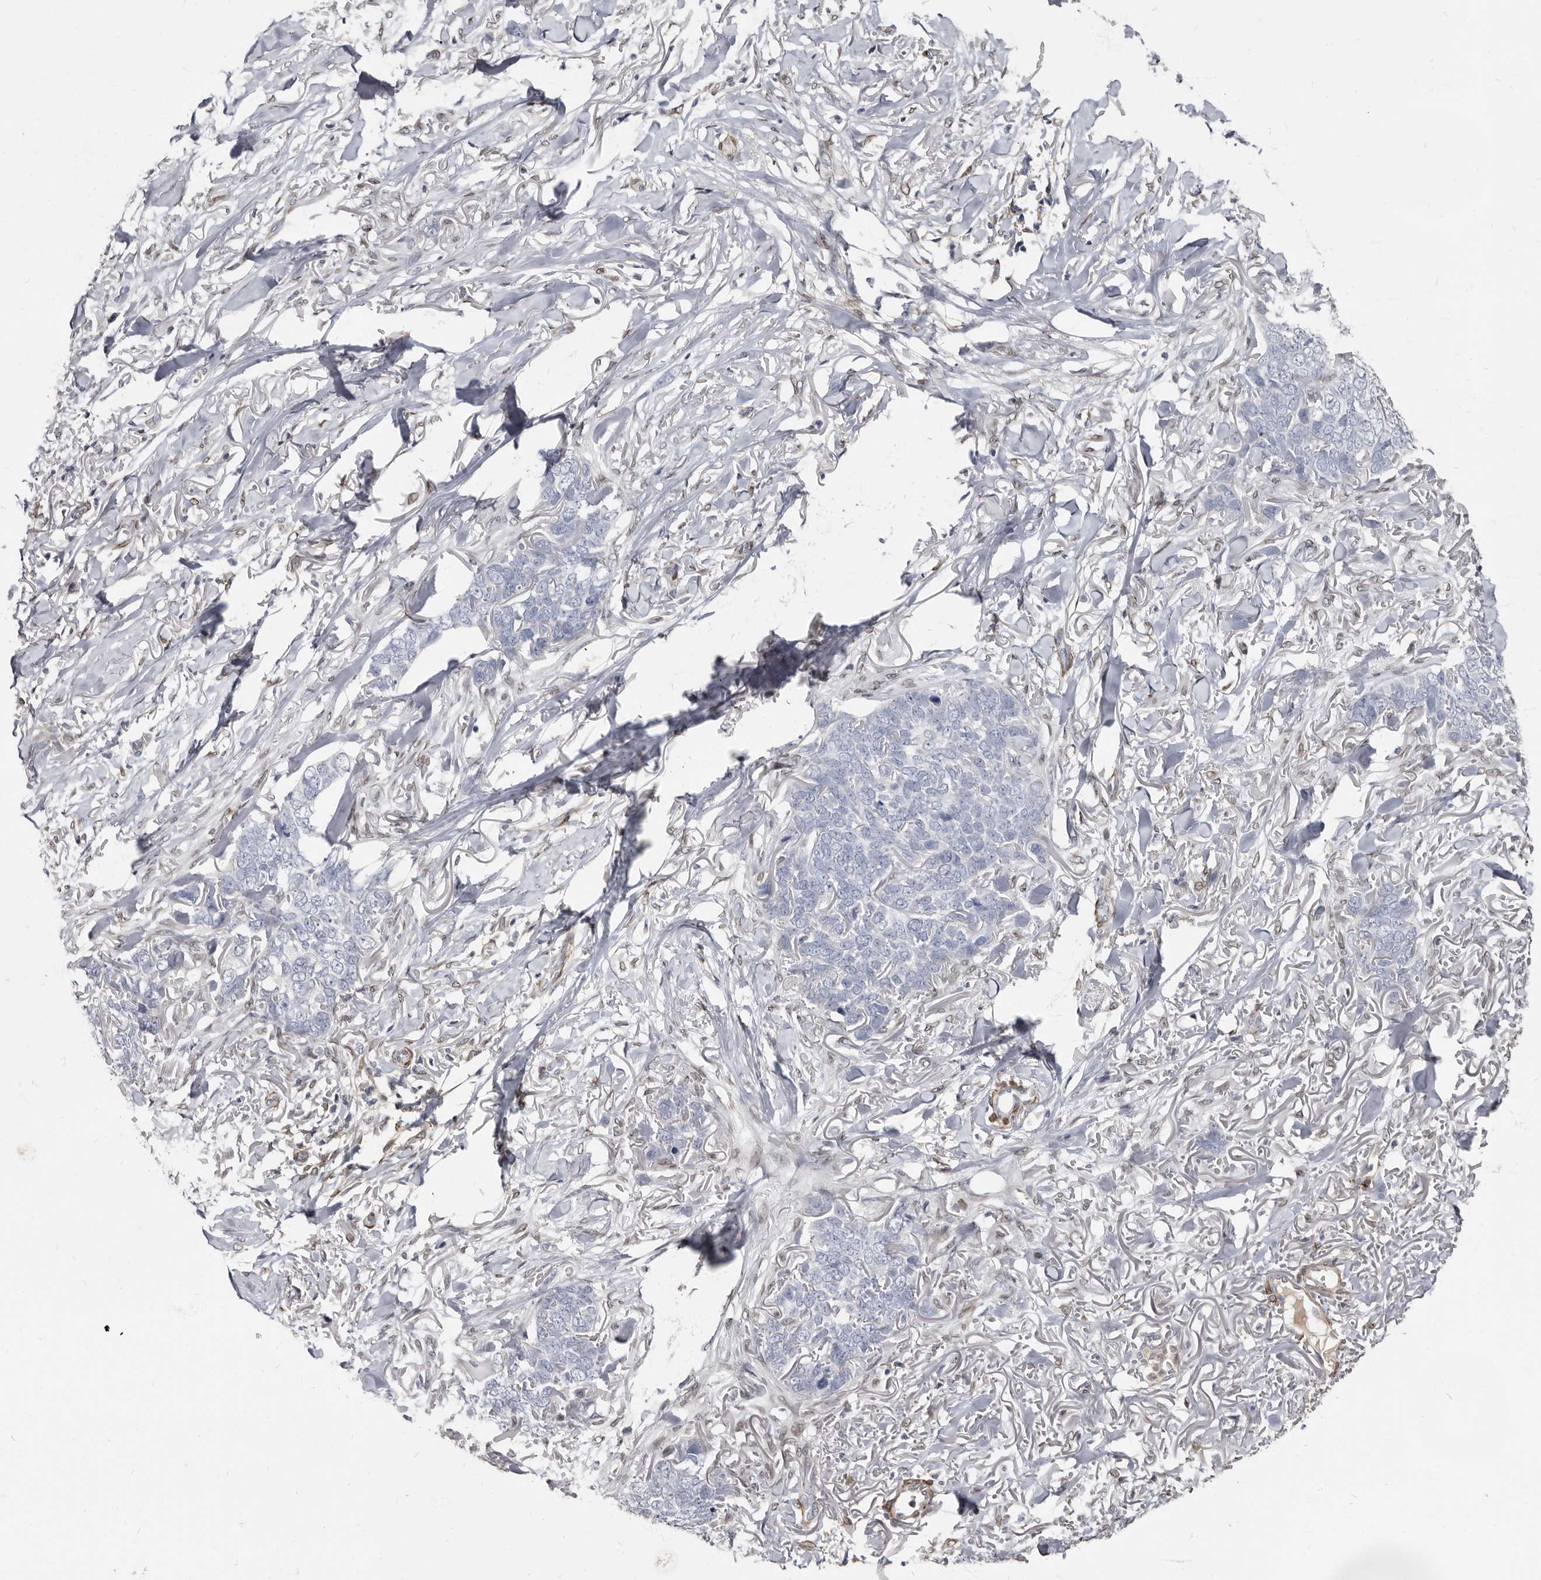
{"staining": {"intensity": "negative", "quantity": "none", "location": "none"}, "tissue": "skin cancer", "cell_type": "Tumor cells", "image_type": "cancer", "snomed": [{"axis": "morphology", "description": "Normal tissue, NOS"}, {"axis": "morphology", "description": "Basal cell carcinoma"}, {"axis": "topography", "description": "Skin"}], "caption": "Tumor cells show no significant protein expression in skin cancer (basal cell carcinoma). (DAB (3,3'-diaminobenzidine) IHC with hematoxylin counter stain).", "gene": "MRGPRF", "patient": {"sex": "male", "age": 77}}